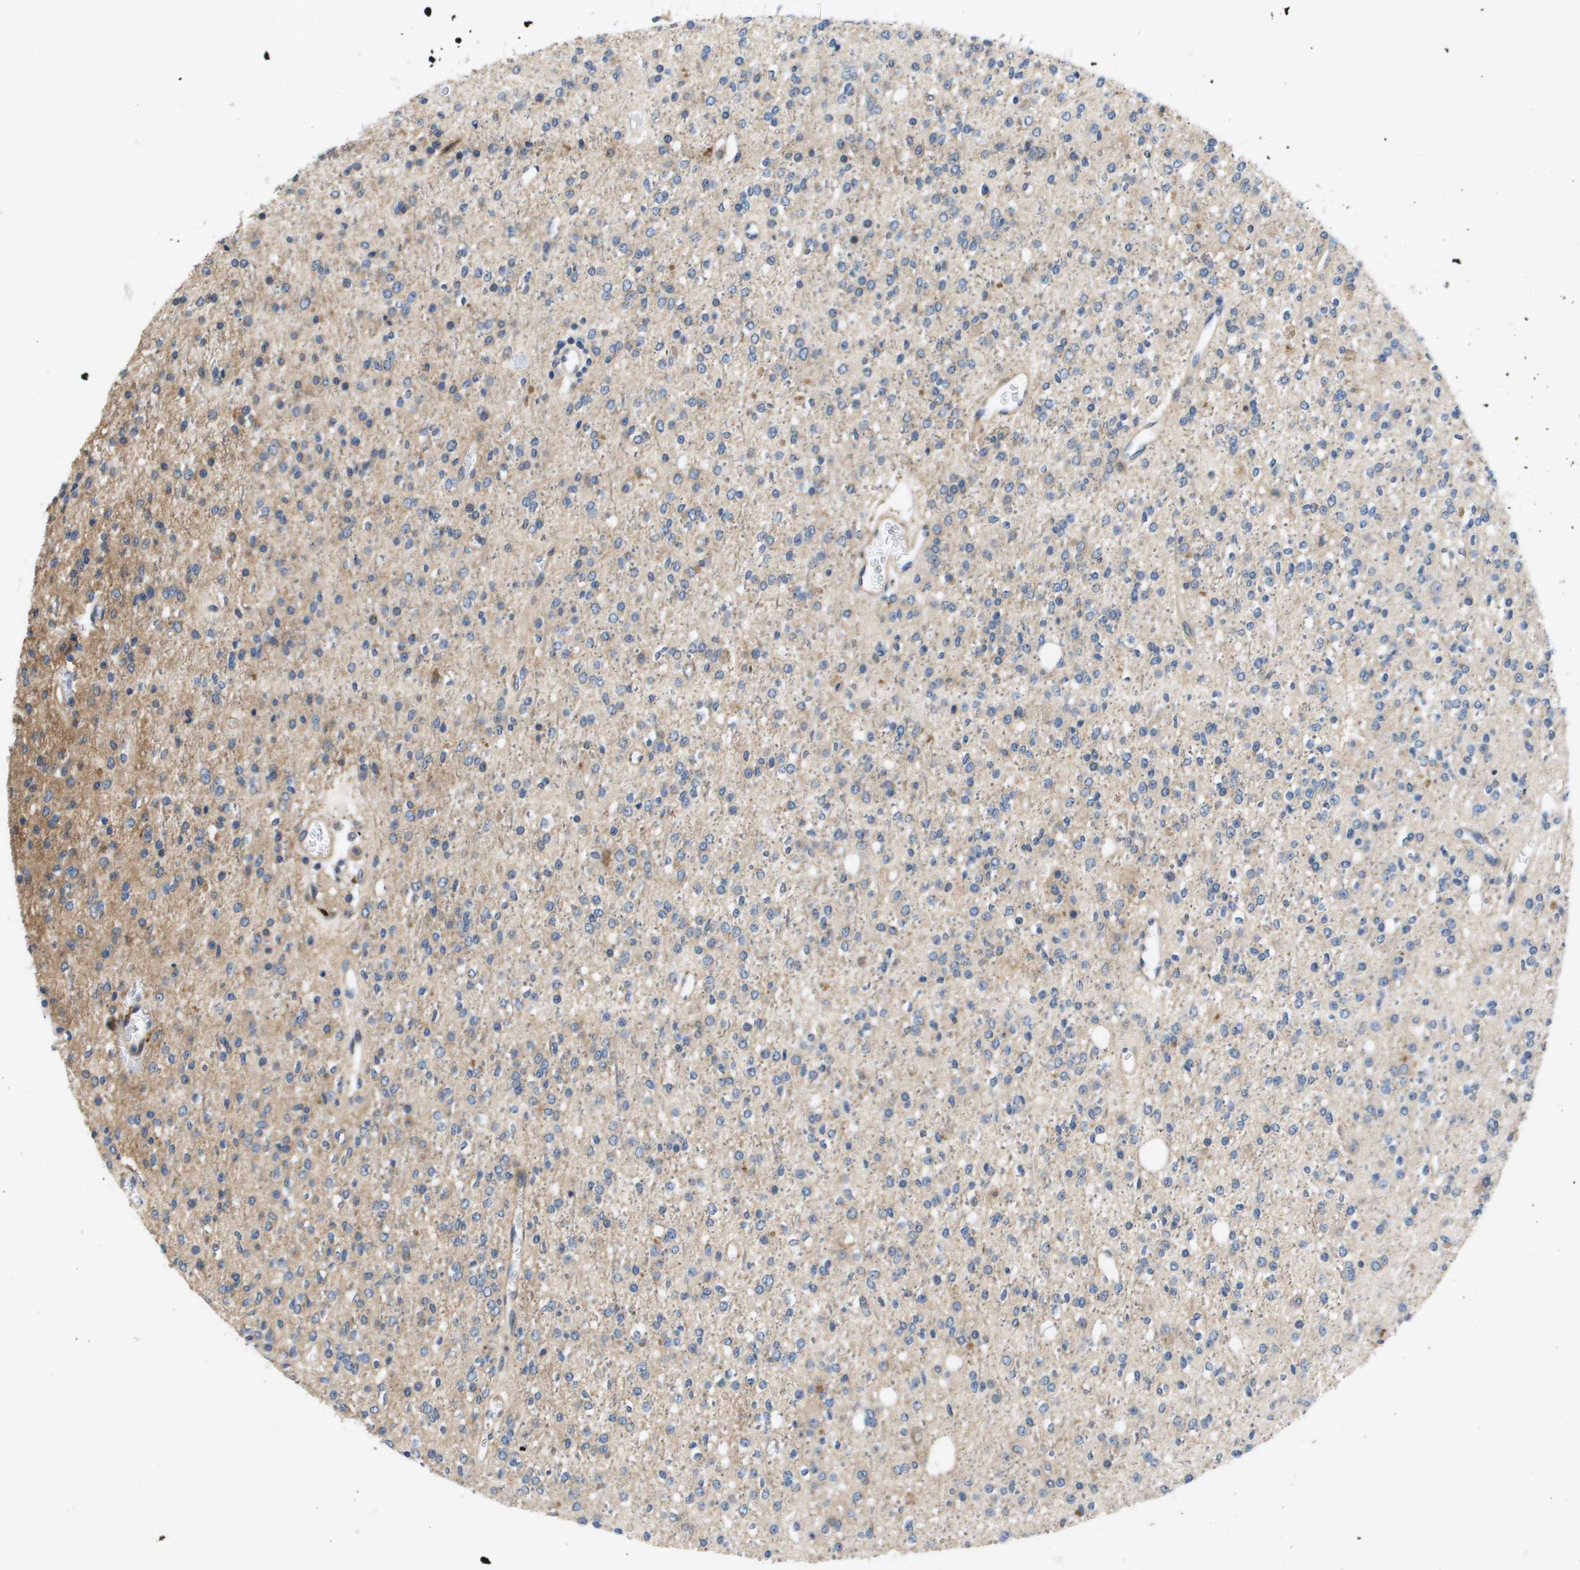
{"staining": {"intensity": "weak", "quantity": "25%-75%", "location": "cytoplasmic/membranous"}, "tissue": "glioma", "cell_type": "Tumor cells", "image_type": "cancer", "snomed": [{"axis": "morphology", "description": "Glioma, malignant, High grade"}, {"axis": "topography", "description": "Brain"}], "caption": "High-power microscopy captured an IHC image of glioma, revealing weak cytoplasmic/membranous positivity in approximately 25%-75% of tumor cells. The staining was performed using DAB (3,3'-diaminobenzidine), with brown indicating positive protein expression. Nuclei are stained blue with hematoxylin.", "gene": "ENTPD2", "patient": {"sex": "male", "age": 34}}